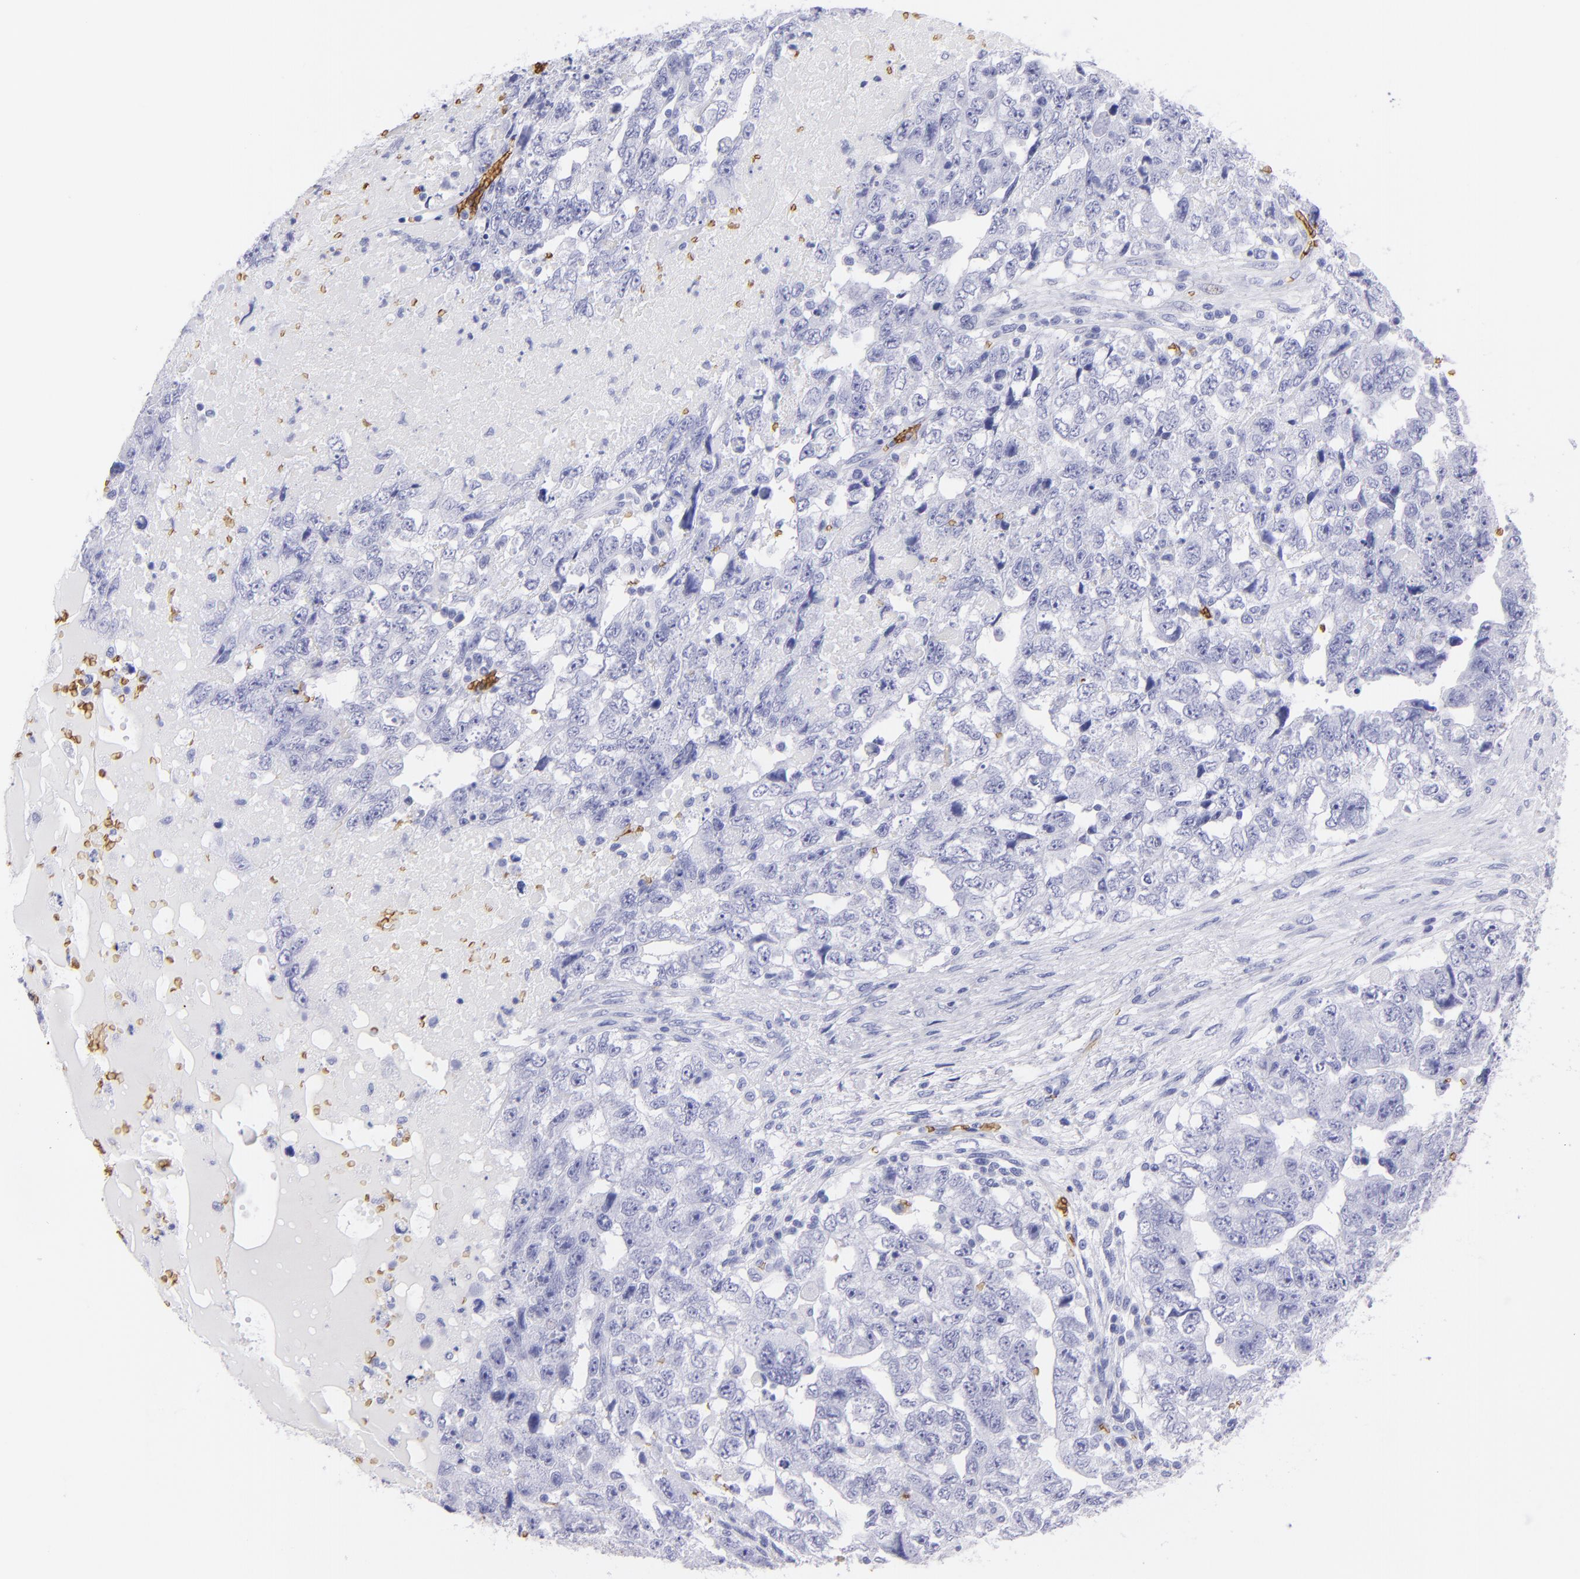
{"staining": {"intensity": "negative", "quantity": "none", "location": "none"}, "tissue": "testis cancer", "cell_type": "Tumor cells", "image_type": "cancer", "snomed": [{"axis": "morphology", "description": "Carcinoma, Embryonal, NOS"}, {"axis": "topography", "description": "Testis"}], "caption": "Tumor cells are negative for brown protein staining in testis embryonal carcinoma.", "gene": "GYPA", "patient": {"sex": "male", "age": 36}}